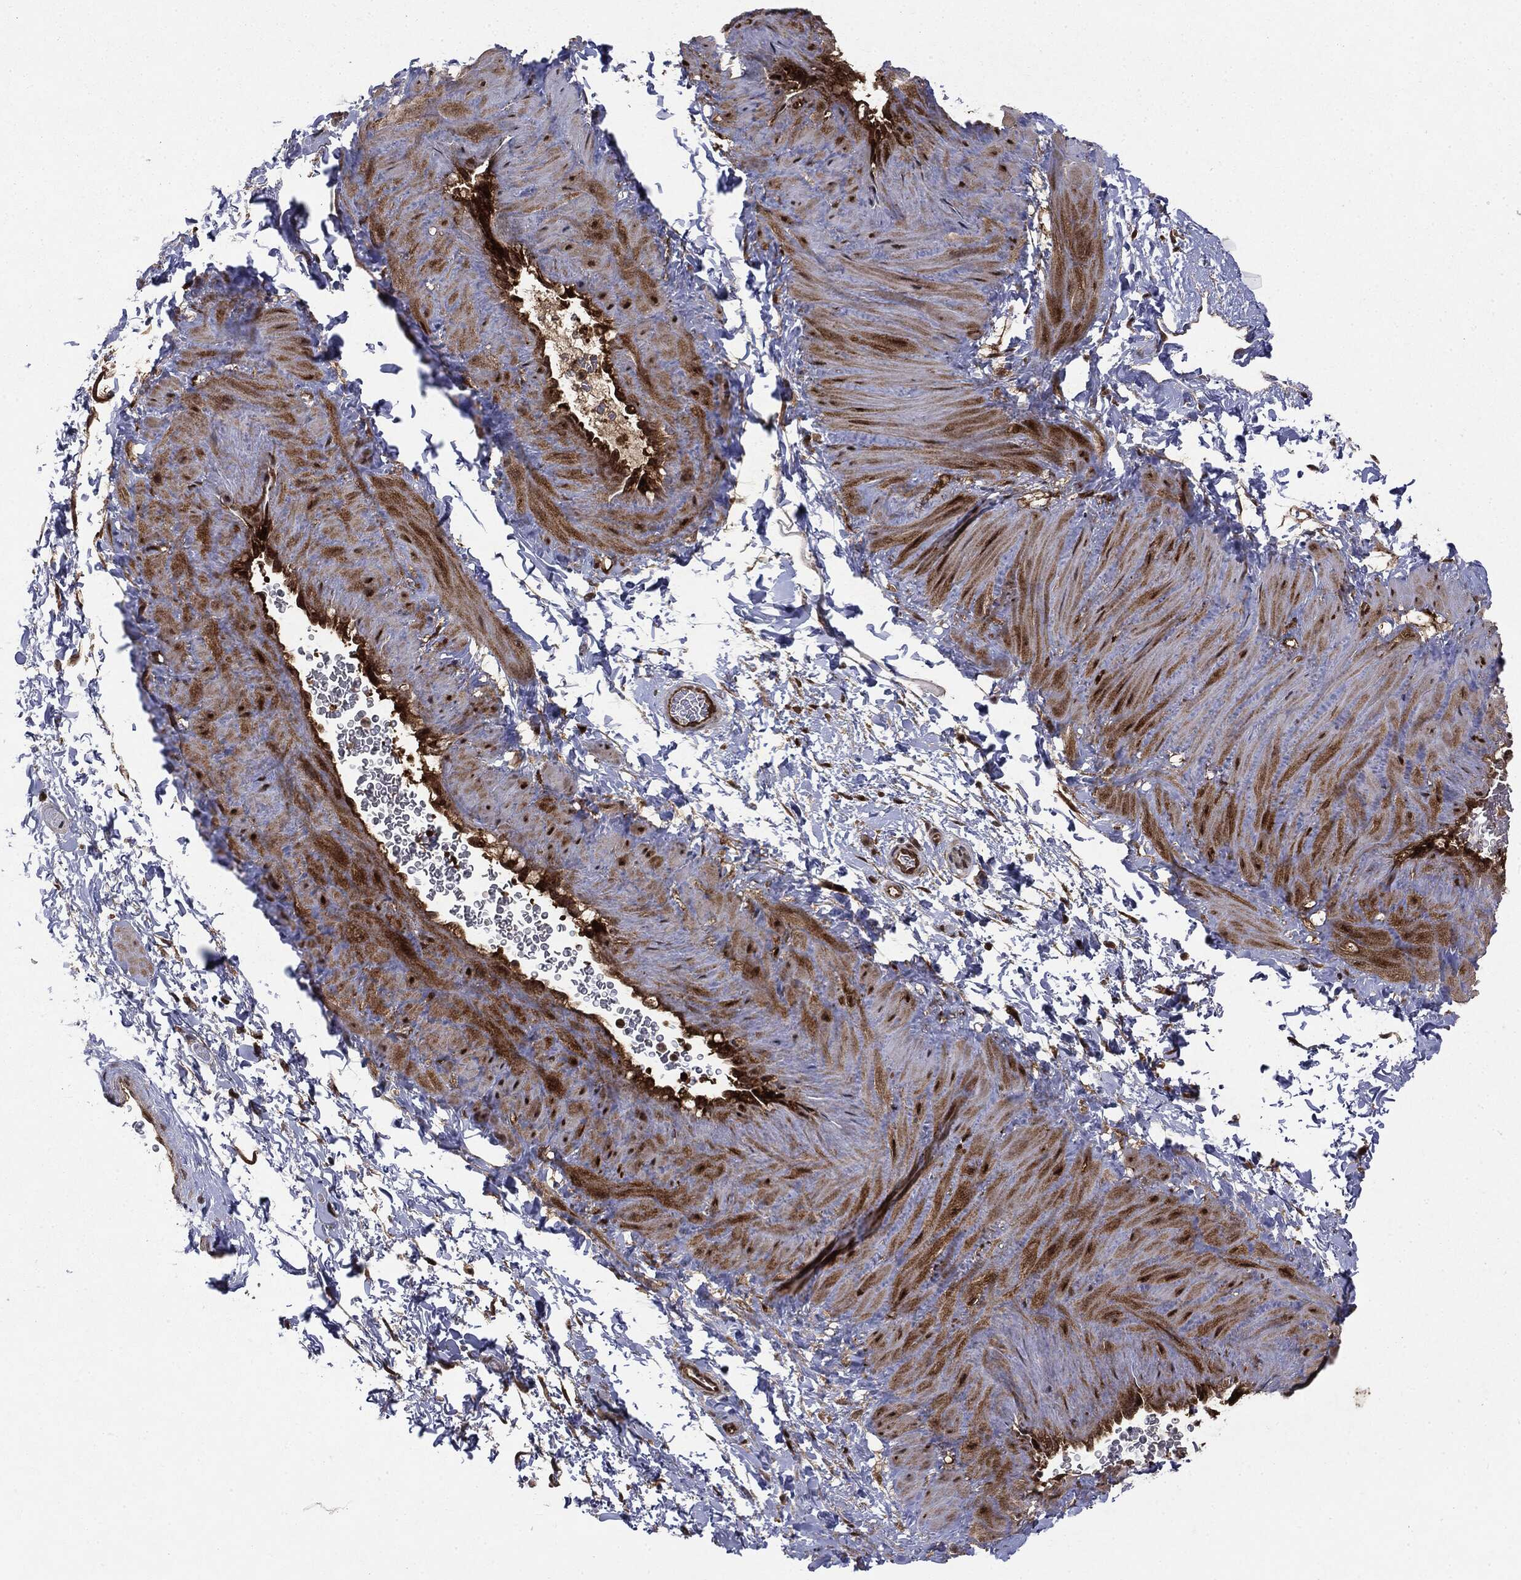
{"staining": {"intensity": "moderate", "quantity": "25%-75%", "location": "cytoplasmic/membranous"}, "tissue": "soft tissue", "cell_type": "Fibroblasts", "image_type": "normal", "snomed": [{"axis": "morphology", "description": "Normal tissue, NOS"}, {"axis": "topography", "description": "Soft tissue"}, {"axis": "topography", "description": "Vascular tissue"}], "caption": "This is a histology image of immunohistochemistry (IHC) staining of unremarkable soft tissue, which shows moderate staining in the cytoplasmic/membranous of fibroblasts.", "gene": "OTUB1", "patient": {"sex": "male", "age": 41}}